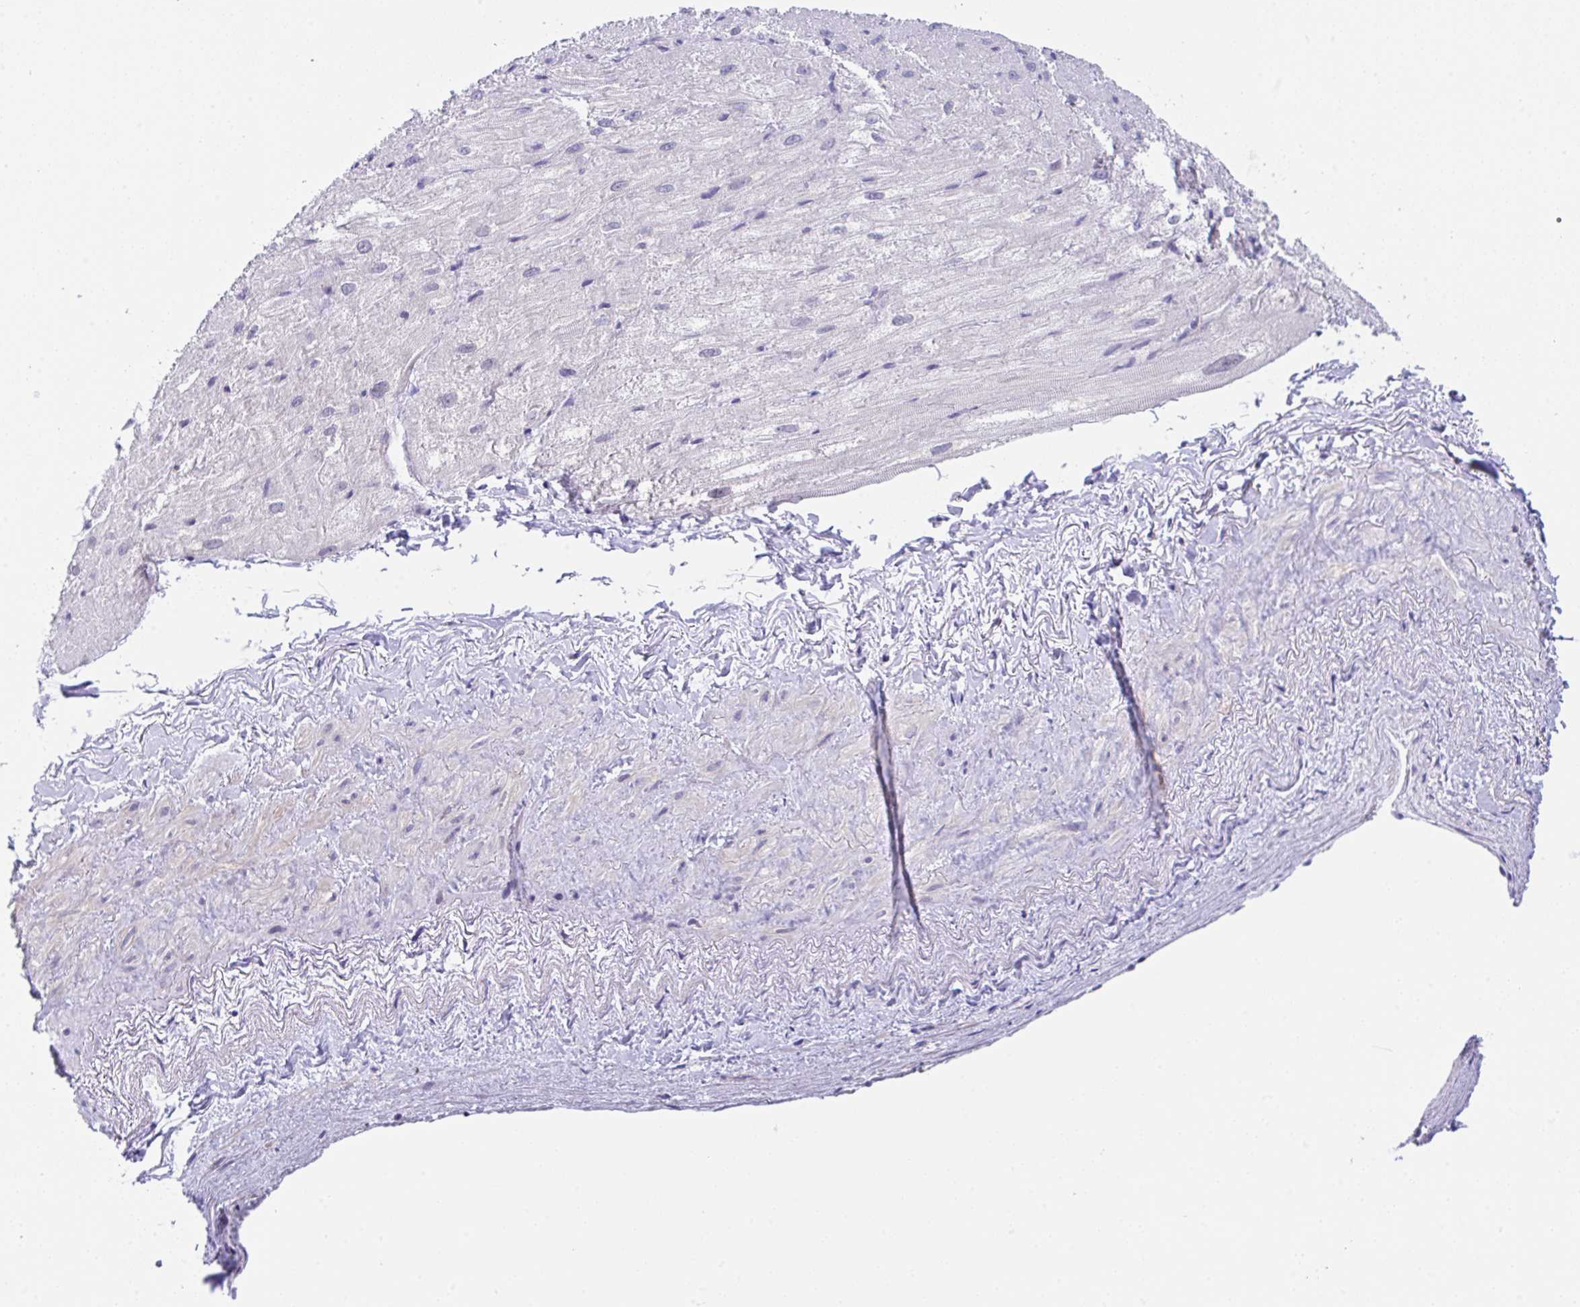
{"staining": {"intensity": "negative", "quantity": "none", "location": "none"}, "tissue": "heart muscle", "cell_type": "Cardiomyocytes", "image_type": "normal", "snomed": [{"axis": "morphology", "description": "Normal tissue, NOS"}, {"axis": "topography", "description": "Heart"}], "caption": "A high-resolution image shows IHC staining of normal heart muscle, which shows no significant positivity in cardiomyocytes.", "gene": "CGNL1", "patient": {"sex": "male", "age": 62}}